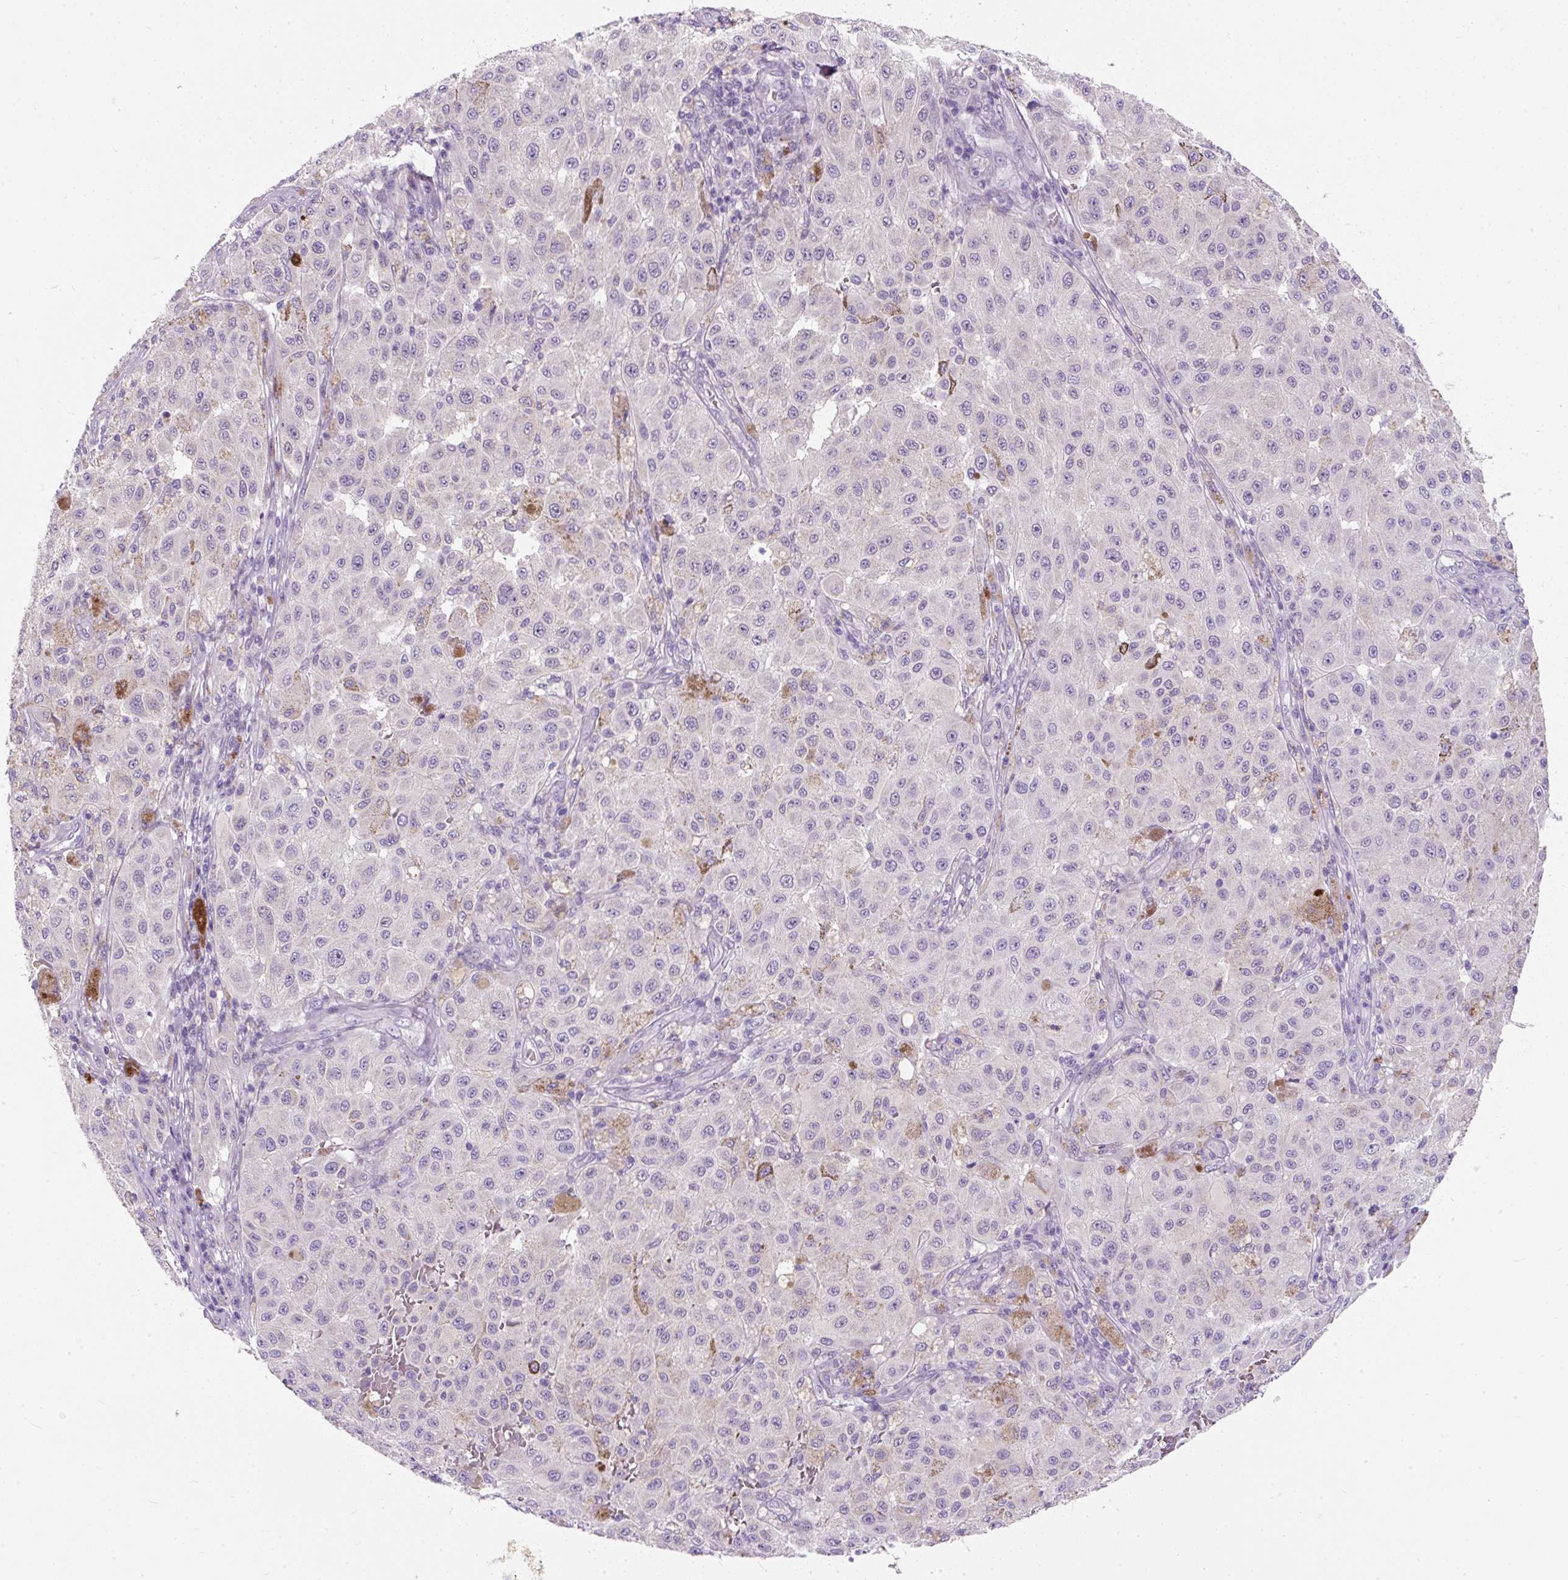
{"staining": {"intensity": "negative", "quantity": "none", "location": "none"}, "tissue": "melanoma", "cell_type": "Tumor cells", "image_type": "cancer", "snomed": [{"axis": "morphology", "description": "Malignant melanoma, NOS"}, {"axis": "topography", "description": "Skin"}], "caption": "A high-resolution histopathology image shows immunohistochemistry staining of melanoma, which demonstrates no significant positivity in tumor cells.", "gene": "SUSD5", "patient": {"sex": "female", "age": 64}}